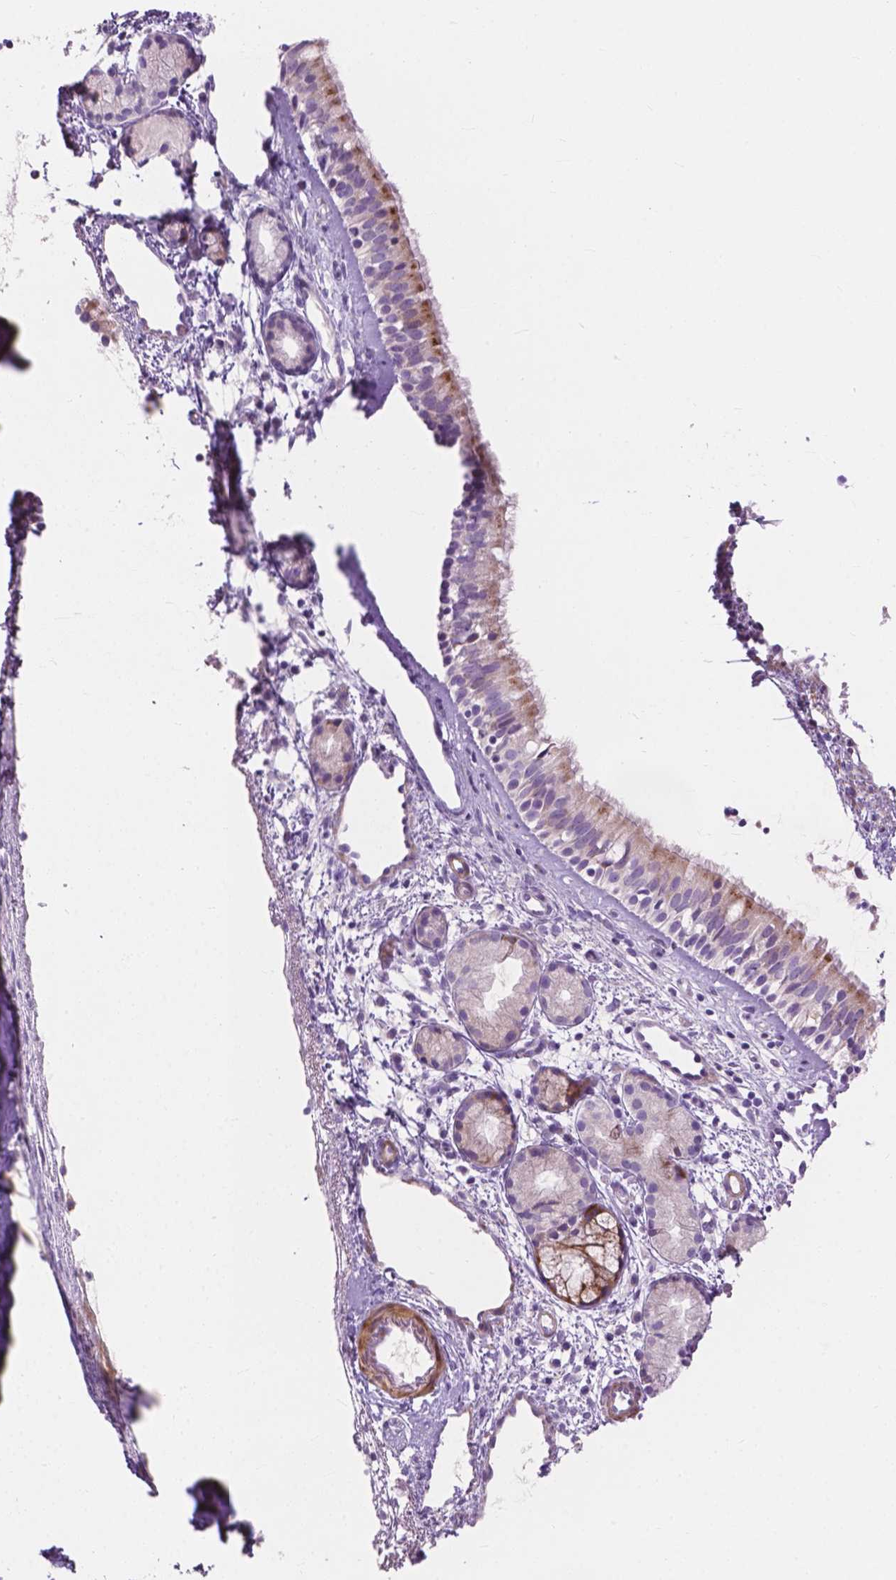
{"staining": {"intensity": "weak", "quantity": "<25%", "location": "cytoplasmic/membranous"}, "tissue": "nasopharynx", "cell_type": "Respiratory epithelial cells", "image_type": "normal", "snomed": [{"axis": "morphology", "description": "Normal tissue, NOS"}, {"axis": "topography", "description": "Nasopharynx"}], "caption": "The image demonstrates no significant expression in respiratory epithelial cells of nasopharynx. (DAB (3,3'-diaminobenzidine) immunohistochemistry visualized using brightfield microscopy, high magnification).", "gene": "MORN1", "patient": {"sex": "female", "age": 52}}